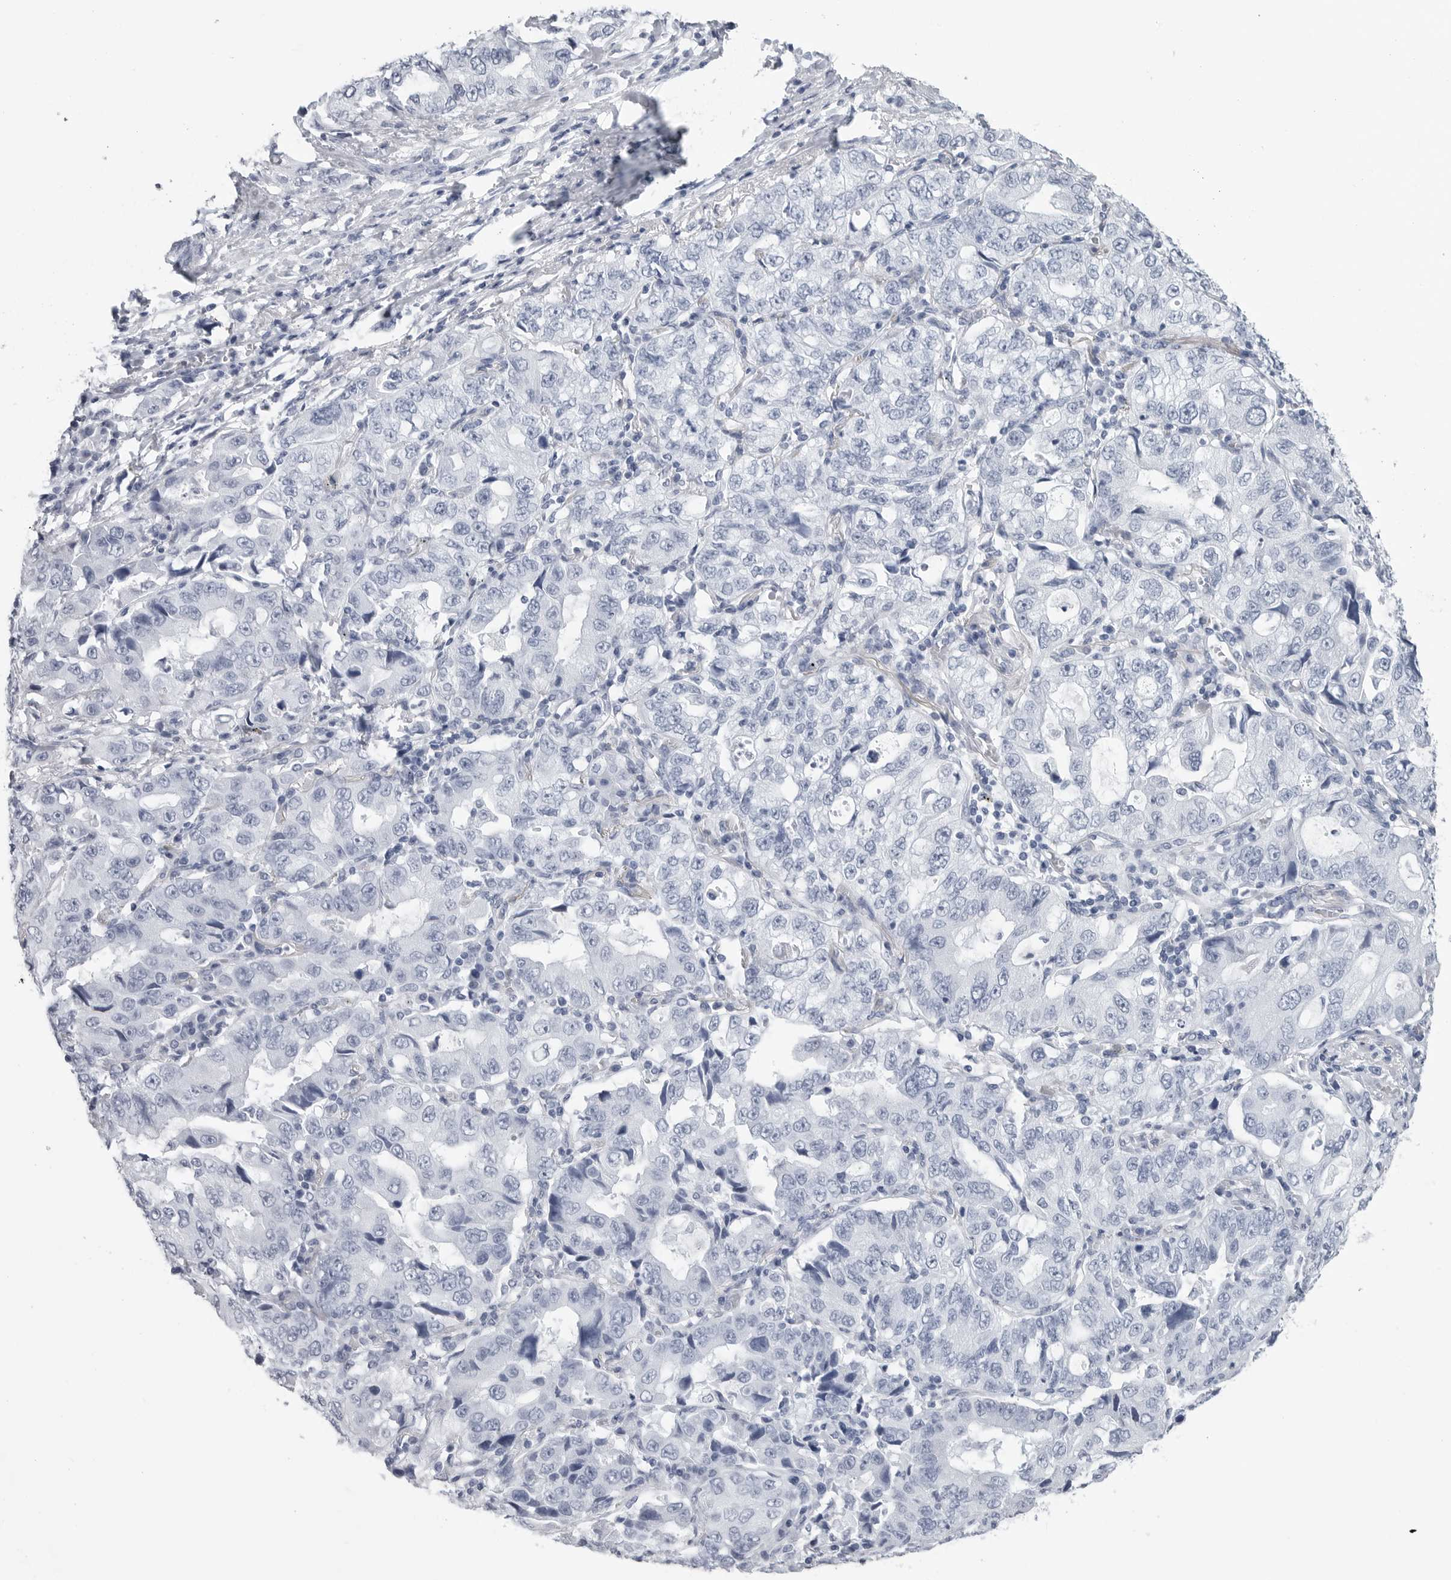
{"staining": {"intensity": "negative", "quantity": "none", "location": "none"}, "tissue": "lung cancer", "cell_type": "Tumor cells", "image_type": "cancer", "snomed": [{"axis": "morphology", "description": "Adenocarcinoma, NOS"}, {"axis": "topography", "description": "Lung"}], "caption": "There is no significant expression in tumor cells of adenocarcinoma (lung). Brightfield microscopy of immunohistochemistry stained with DAB (brown) and hematoxylin (blue), captured at high magnification.", "gene": "CSH1", "patient": {"sex": "female", "age": 51}}